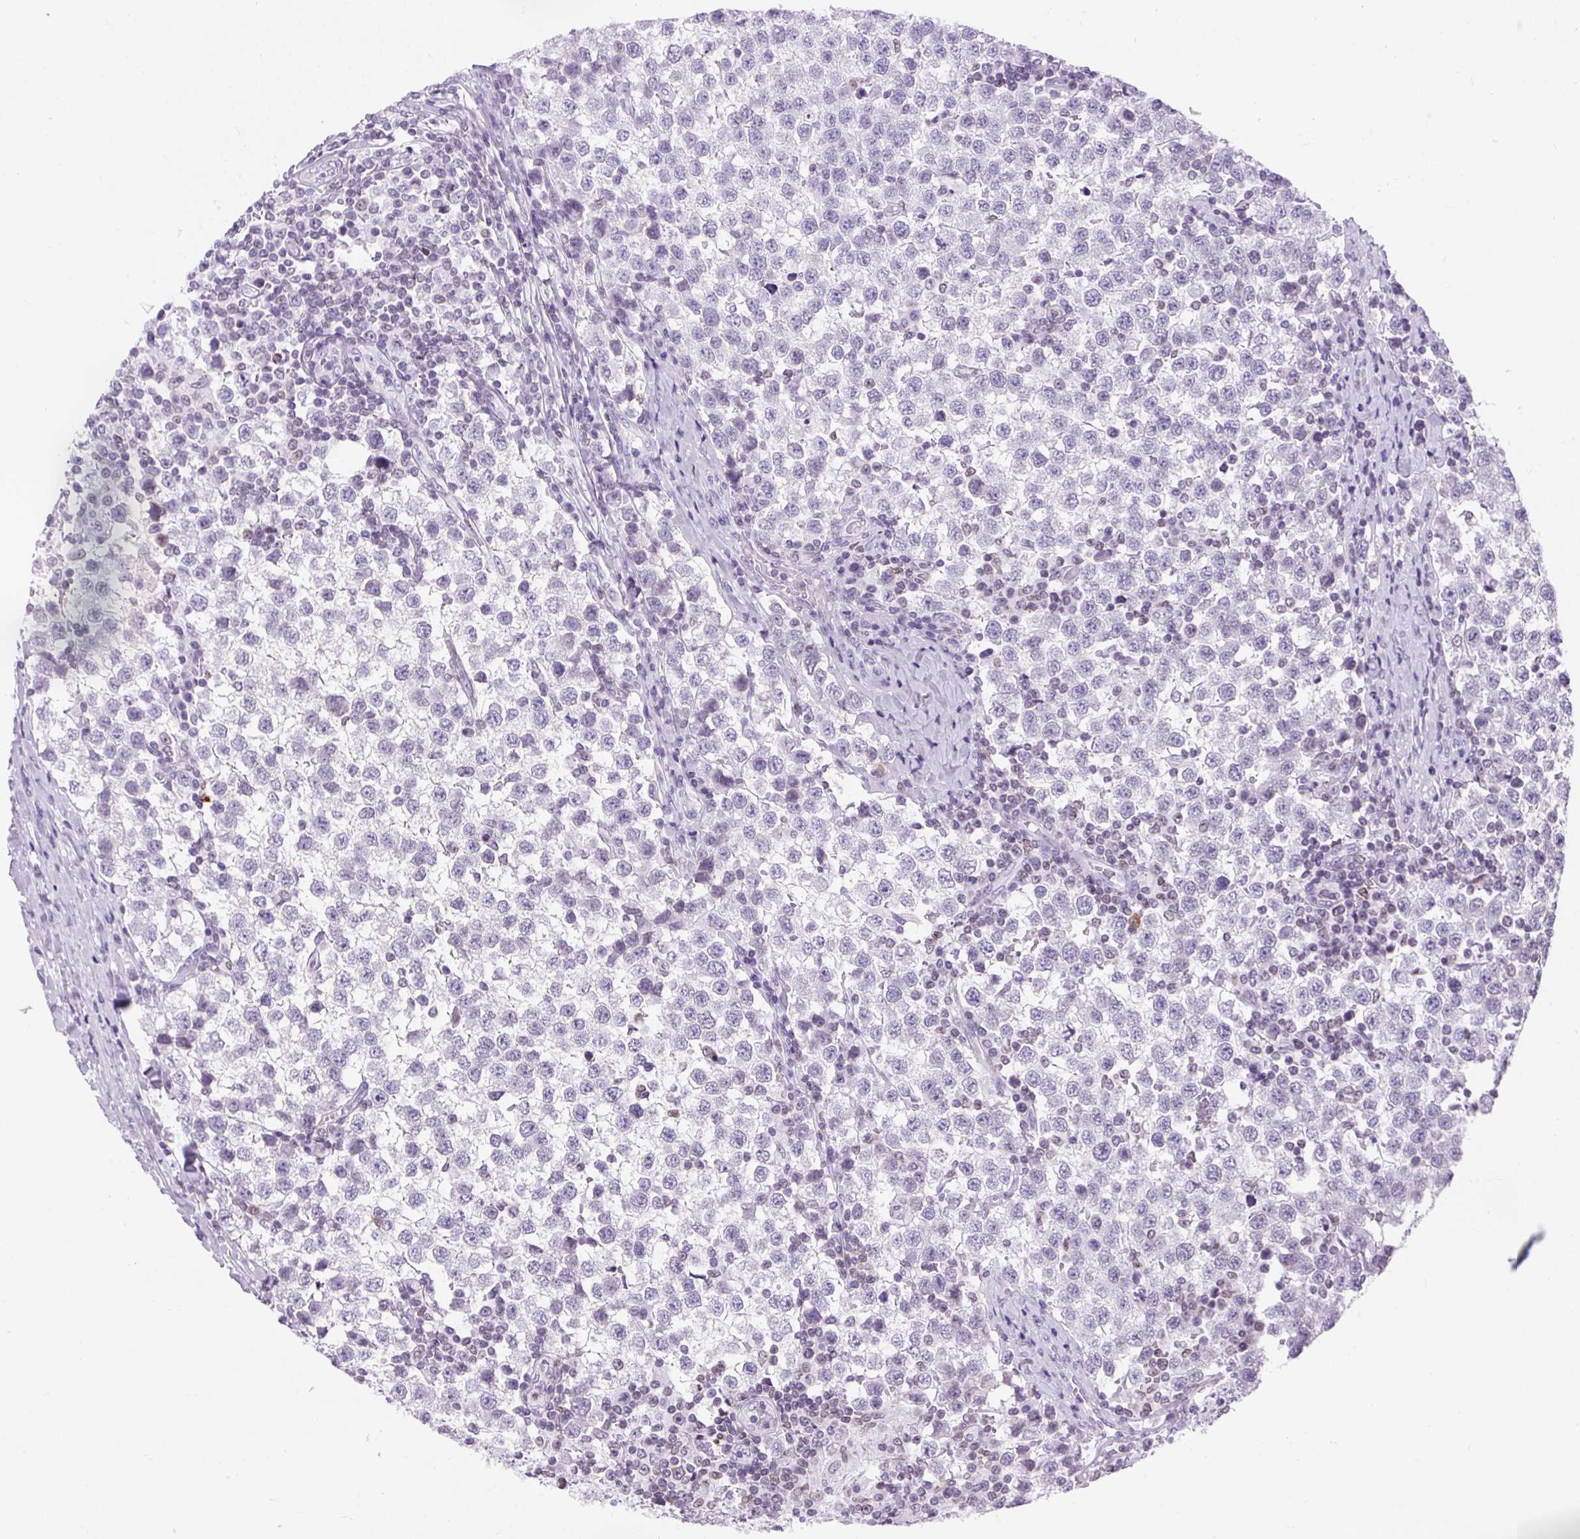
{"staining": {"intensity": "negative", "quantity": "none", "location": "none"}, "tissue": "testis cancer", "cell_type": "Tumor cells", "image_type": "cancer", "snomed": [{"axis": "morphology", "description": "Seminoma, NOS"}, {"axis": "topography", "description": "Testis"}], "caption": "Immunohistochemistry (IHC) of testis seminoma reveals no expression in tumor cells.", "gene": "VPREB1", "patient": {"sex": "male", "age": 34}}